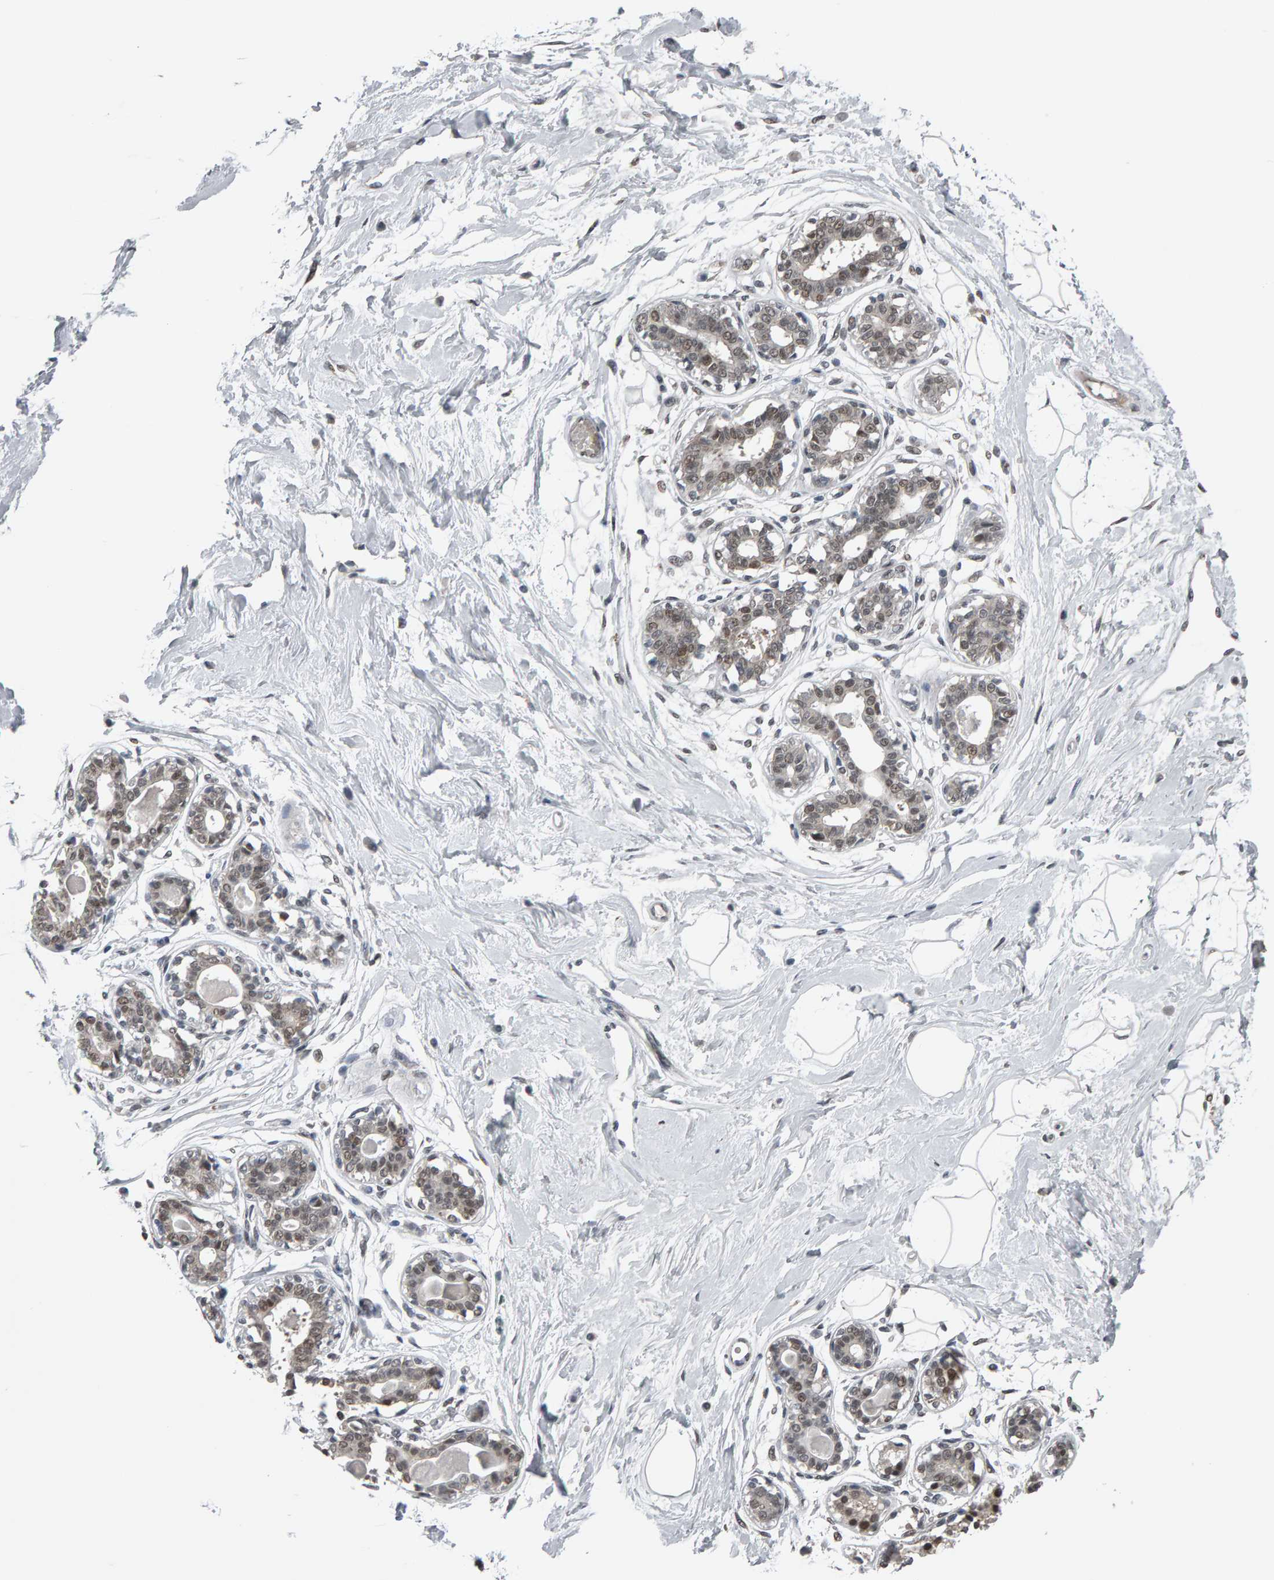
{"staining": {"intensity": "moderate", "quantity": ">75%", "location": "nuclear"}, "tissue": "breast", "cell_type": "Adipocytes", "image_type": "normal", "snomed": [{"axis": "morphology", "description": "Normal tissue, NOS"}, {"axis": "topography", "description": "Breast"}], "caption": "The histopathology image demonstrates staining of benign breast, revealing moderate nuclear protein positivity (brown color) within adipocytes.", "gene": "COASY", "patient": {"sex": "female", "age": 45}}